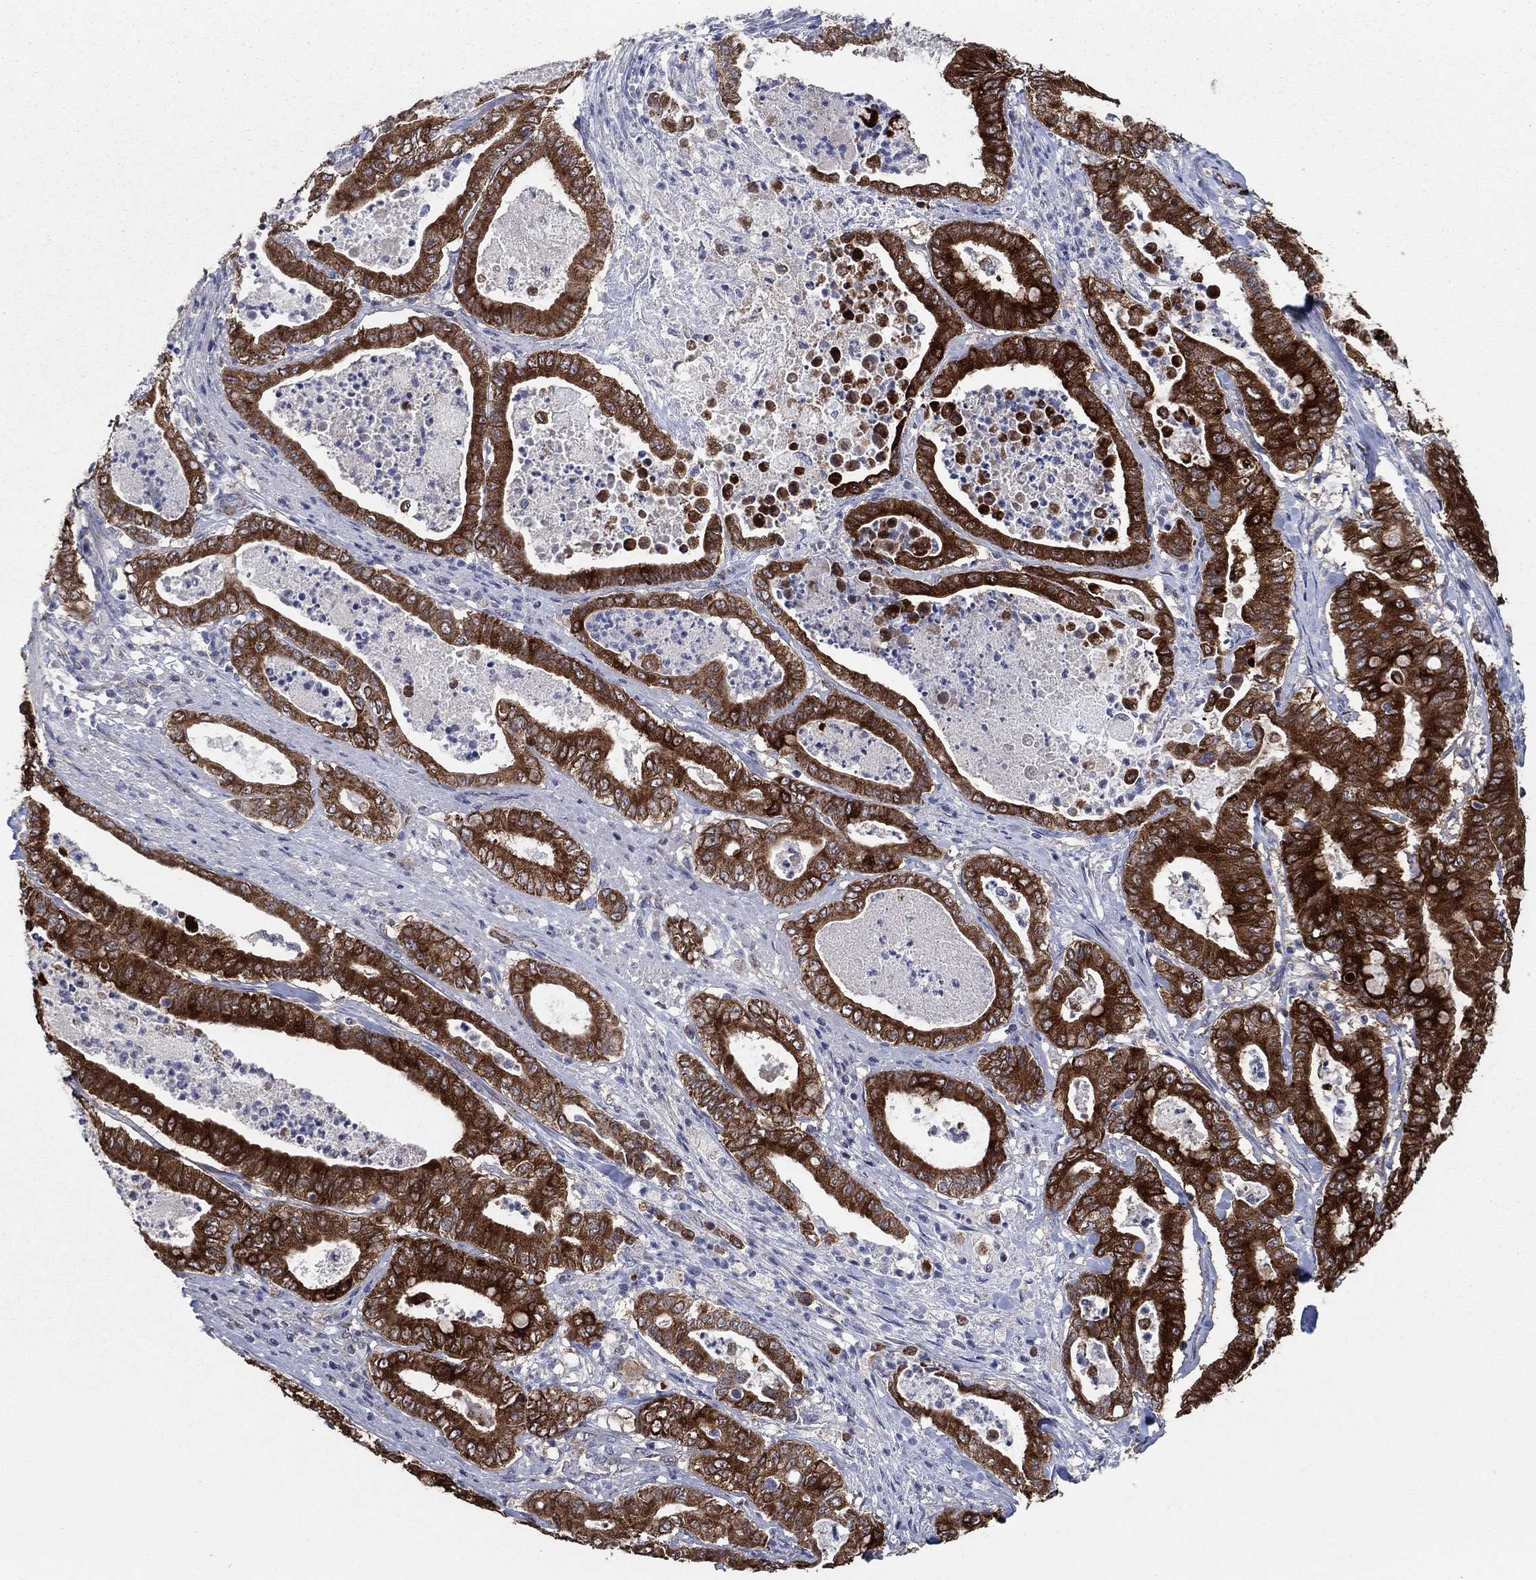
{"staining": {"intensity": "strong", "quantity": ">75%", "location": "cytoplasmic/membranous"}, "tissue": "pancreatic cancer", "cell_type": "Tumor cells", "image_type": "cancer", "snomed": [{"axis": "morphology", "description": "Adenocarcinoma, NOS"}, {"axis": "topography", "description": "Pancreas"}], "caption": "Protein expression by immunohistochemistry (IHC) reveals strong cytoplasmic/membranous expression in about >75% of tumor cells in pancreatic cancer.", "gene": "HID1", "patient": {"sex": "male", "age": 71}}